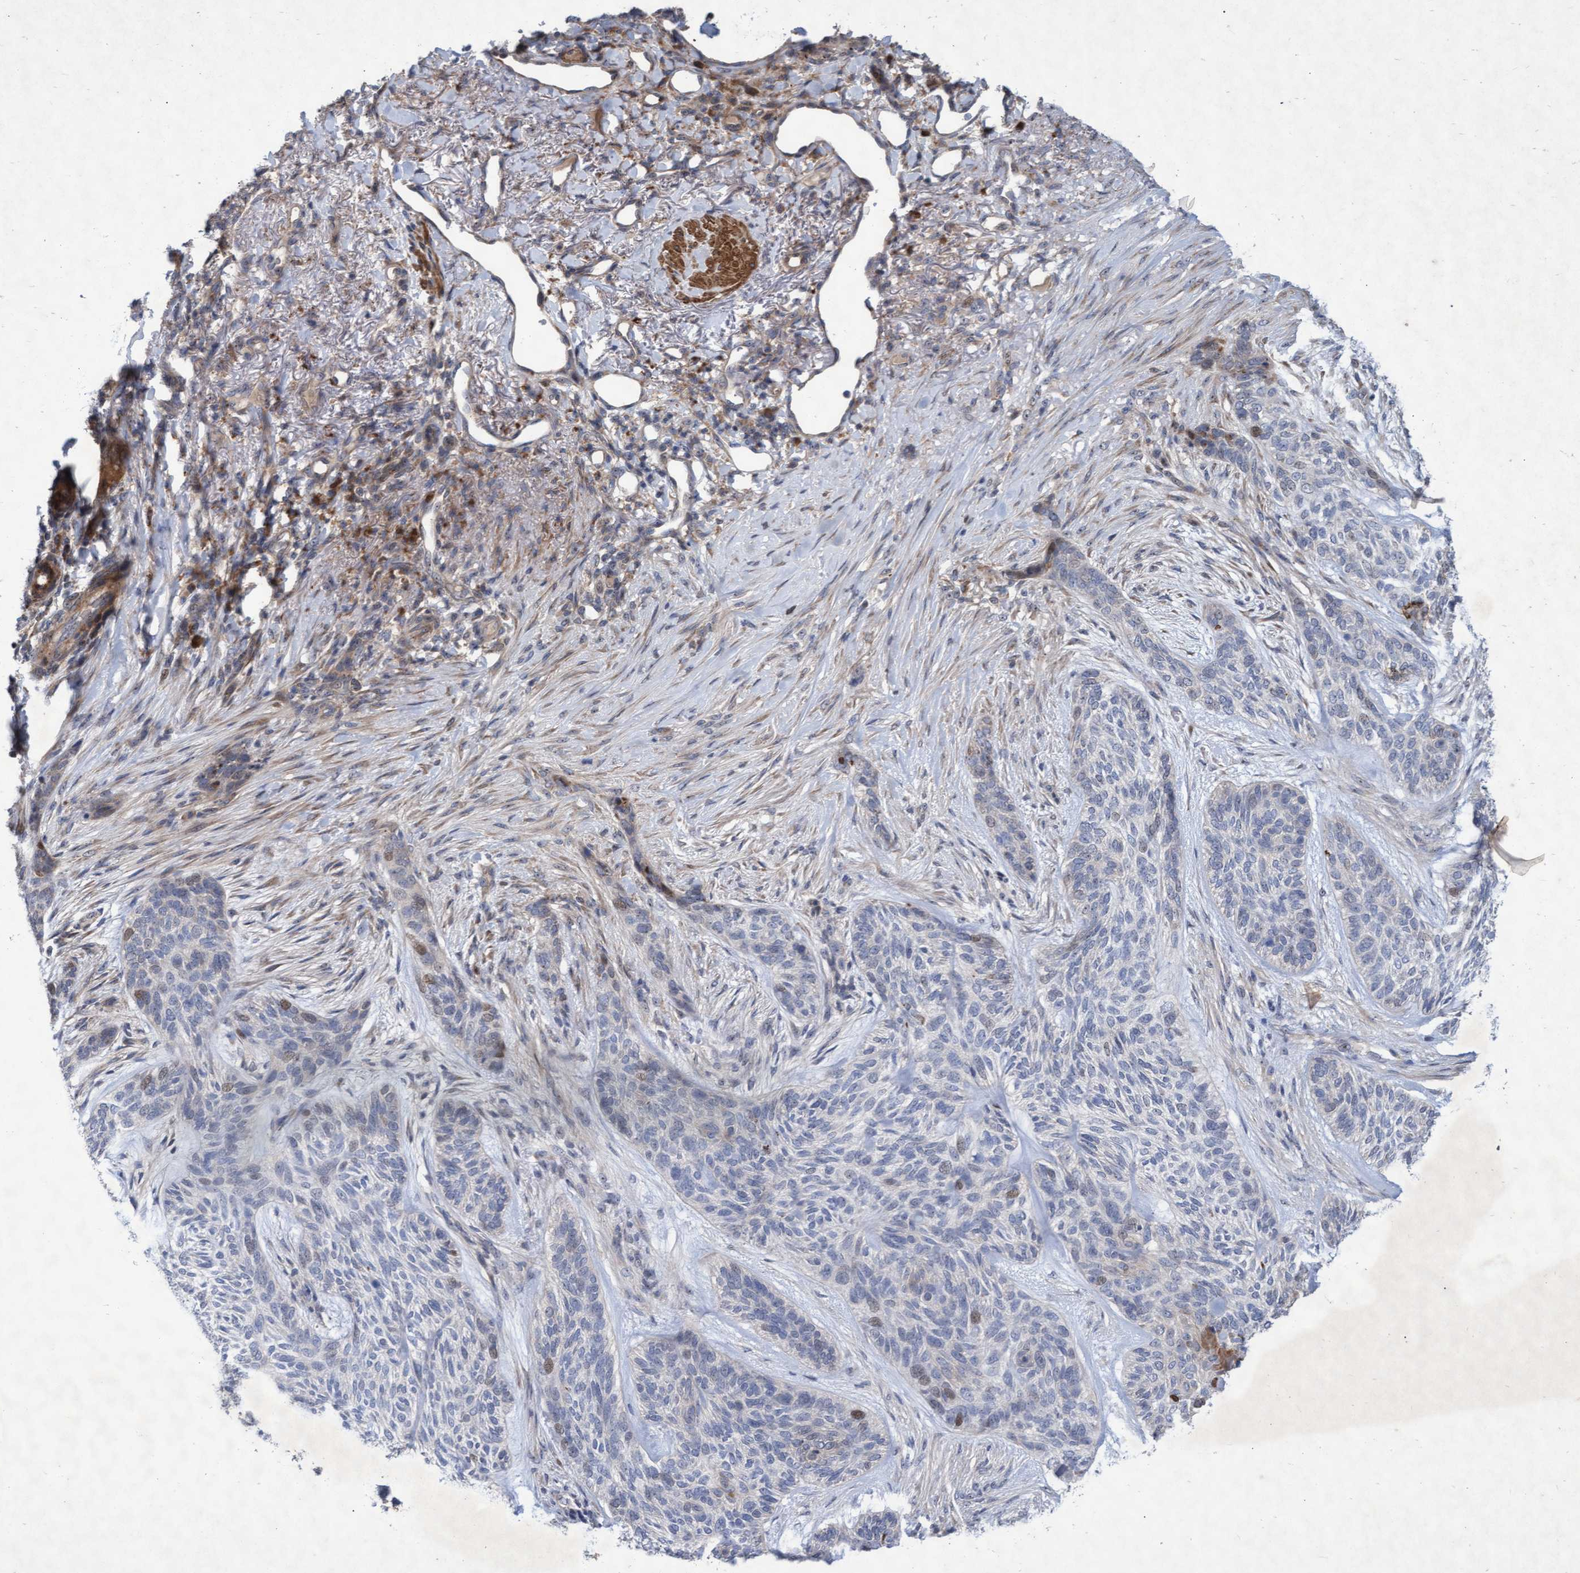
{"staining": {"intensity": "negative", "quantity": "none", "location": "none"}, "tissue": "skin cancer", "cell_type": "Tumor cells", "image_type": "cancer", "snomed": [{"axis": "morphology", "description": "Basal cell carcinoma"}, {"axis": "topography", "description": "Skin"}], "caption": "Tumor cells are negative for brown protein staining in skin cancer.", "gene": "ABCF2", "patient": {"sex": "male", "age": 55}}